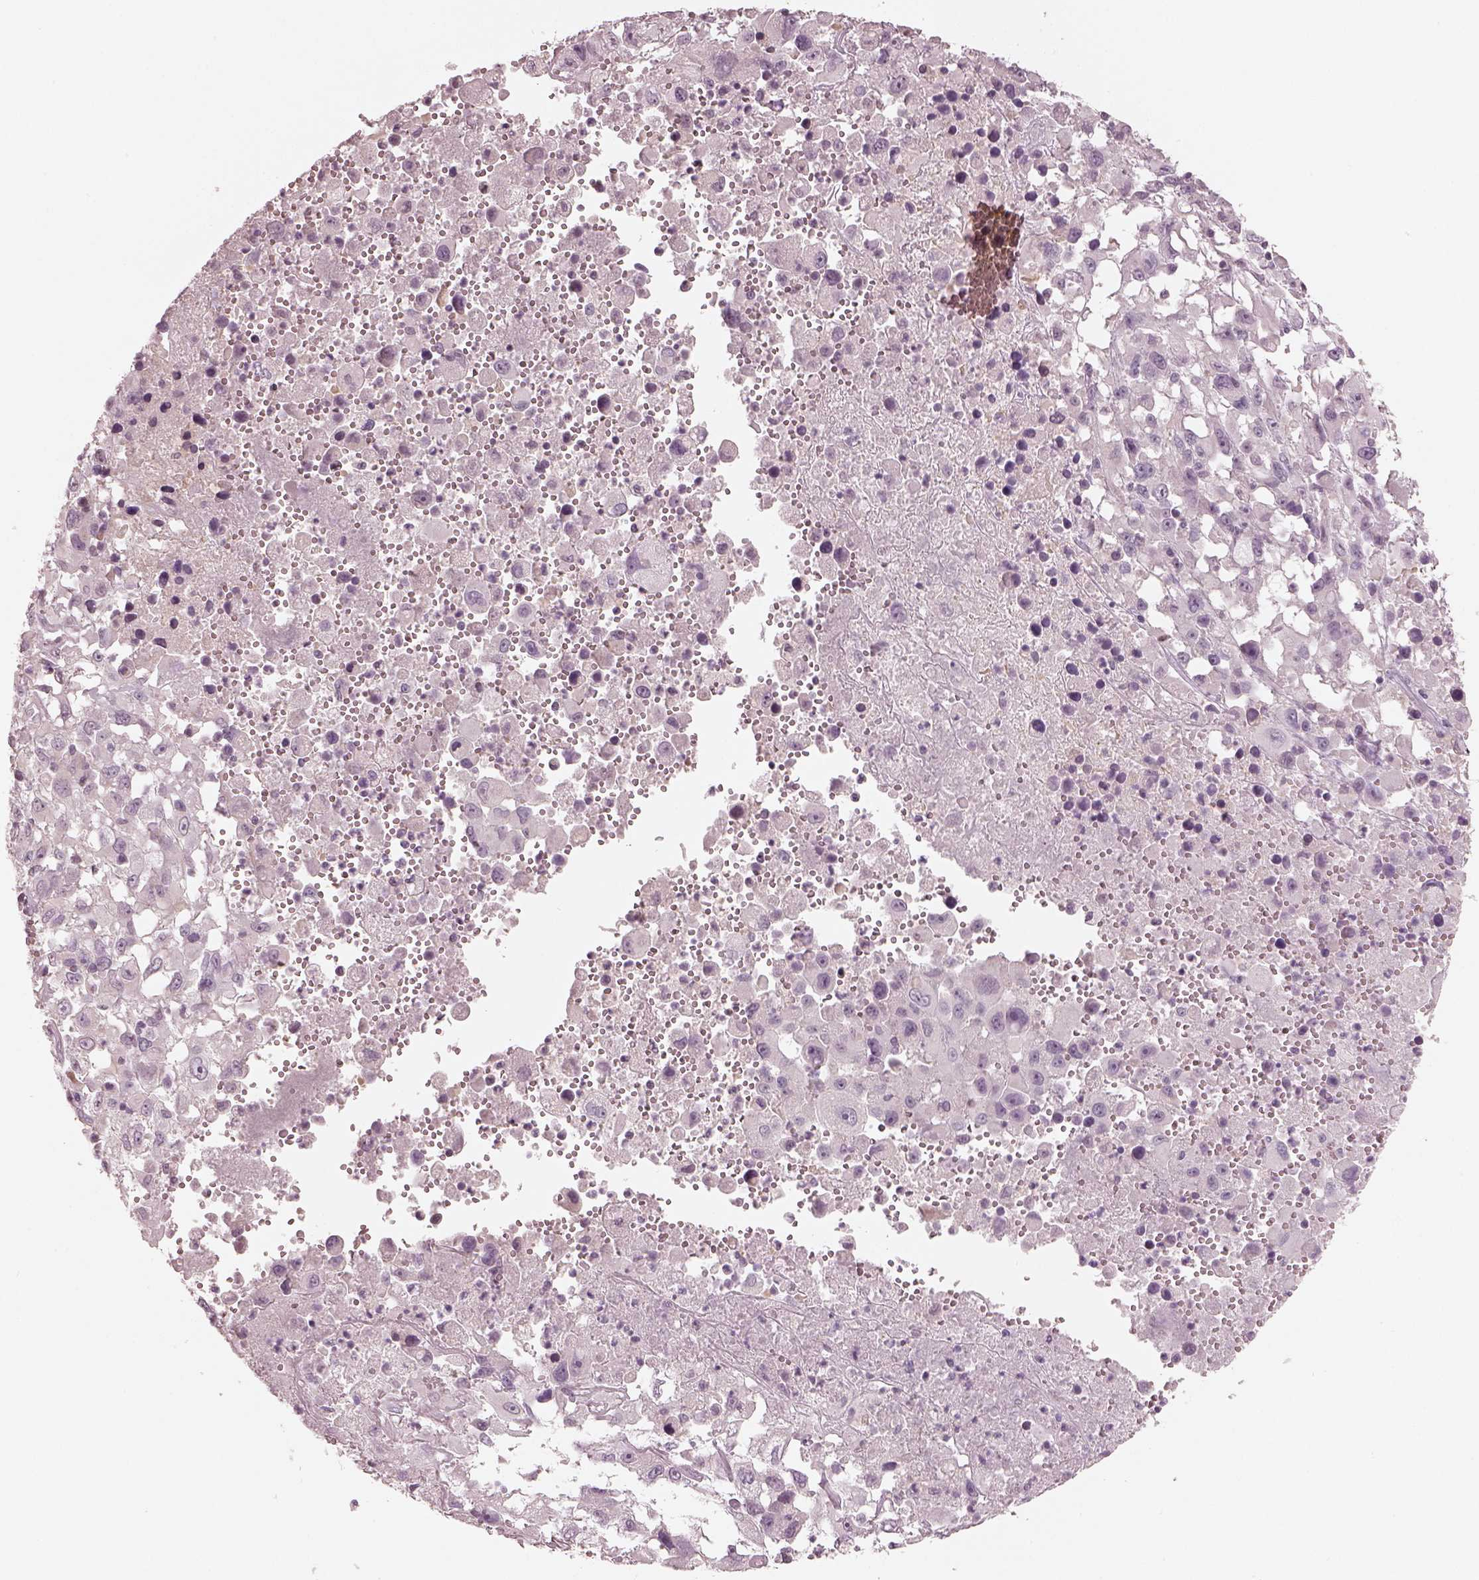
{"staining": {"intensity": "negative", "quantity": "none", "location": "none"}, "tissue": "melanoma", "cell_type": "Tumor cells", "image_type": "cancer", "snomed": [{"axis": "morphology", "description": "Malignant melanoma, Metastatic site"}, {"axis": "topography", "description": "Soft tissue"}], "caption": "This is an IHC micrograph of melanoma. There is no staining in tumor cells.", "gene": "EGR4", "patient": {"sex": "male", "age": 50}}